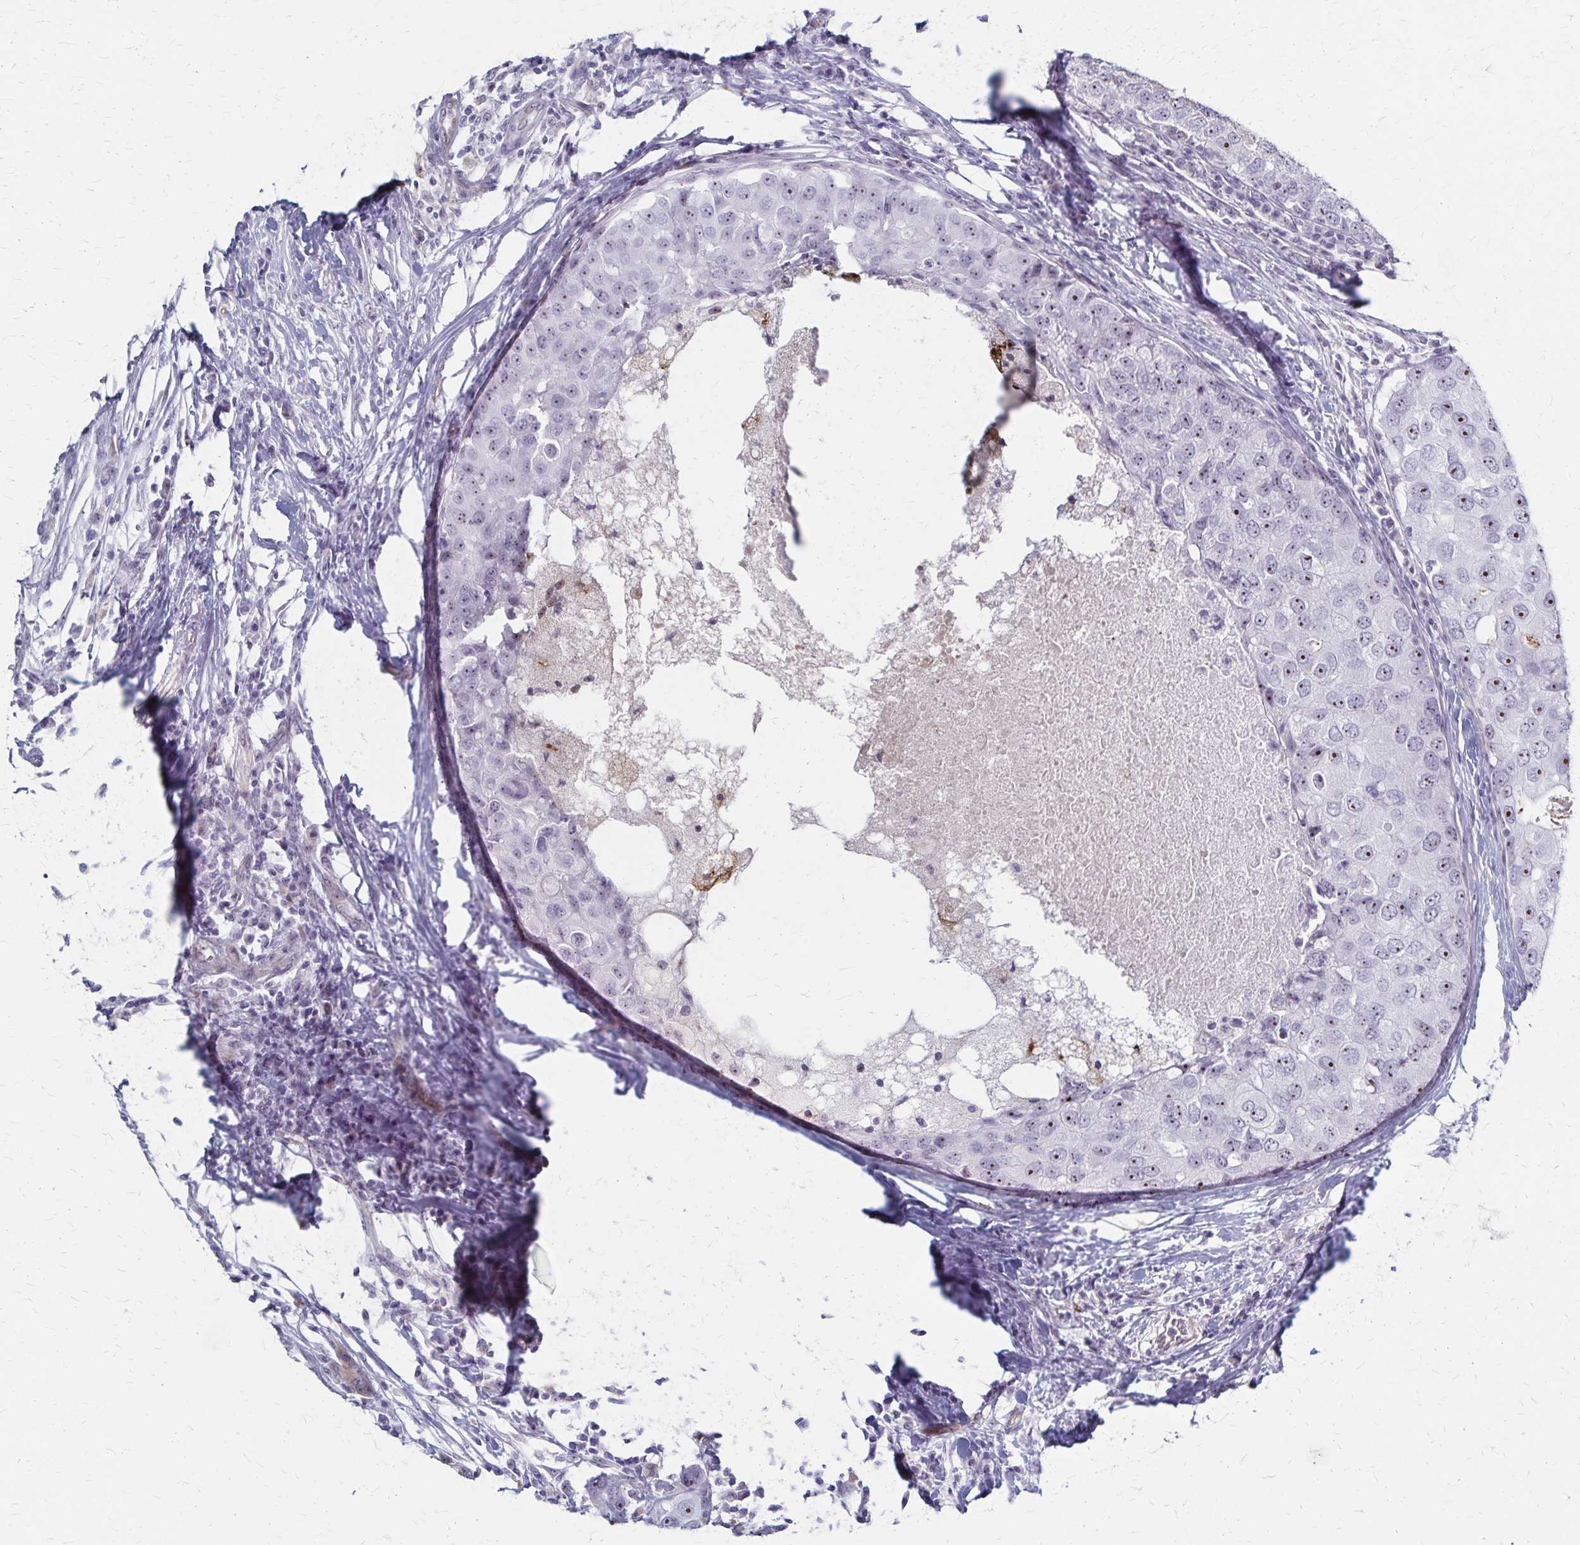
{"staining": {"intensity": "weak", "quantity": "25%-75%", "location": "nuclear"}, "tissue": "breast cancer", "cell_type": "Tumor cells", "image_type": "cancer", "snomed": [{"axis": "morphology", "description": "Duct carcinoma"}, {"axis": "topography", "description": "Breast"}], "caption": "Protein expression analysis of intraductal carcinoma (breast) shows weak nuclear staining in approximately 25%-75% of tumor cells.", "gene": "DLK2", "patient": {"sex": "female", "age": 27}}